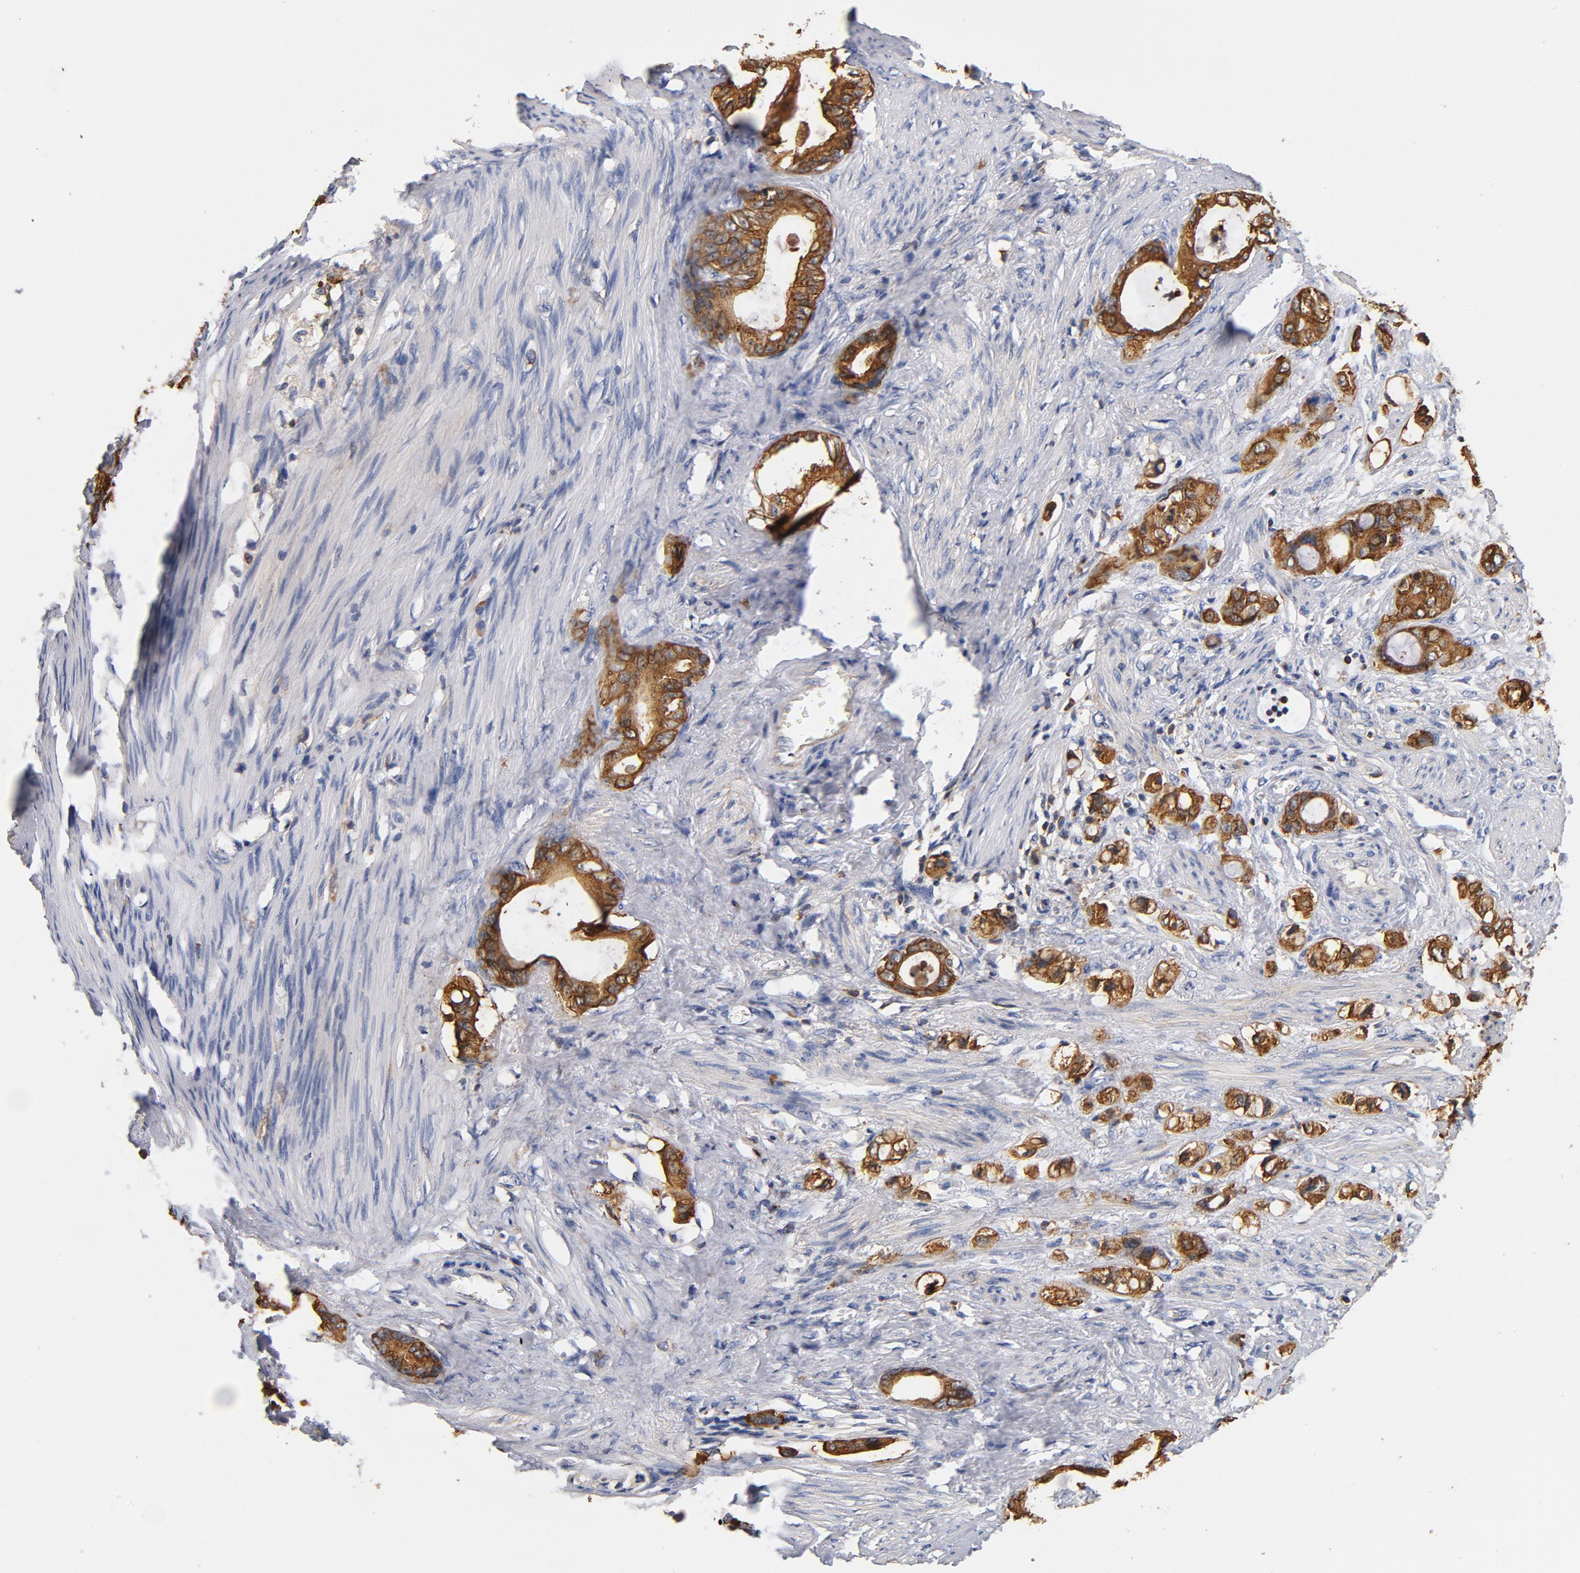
{"staining": {"intensity": "strong", "quantity": ">75%", "location": "cytoplasmic/membranous"}, "tissue": "stomach cancer", "cell_type": "Tumor cells", "image_type": "cancer", "snomed": [{"axis": "morphology", "description": "Adenocarcinoma, NOS"}, {"axis": "topography", "description": "Stomach"}], "caption": "Brown immunohistochemical staining in stomach cancer (adenocarcinoma) reveals strong cytoplasmic/membranous expression in approximately >75% of tumor cells.", "gene": "EZR", "patient": {"sex": "female", "age": 75}}